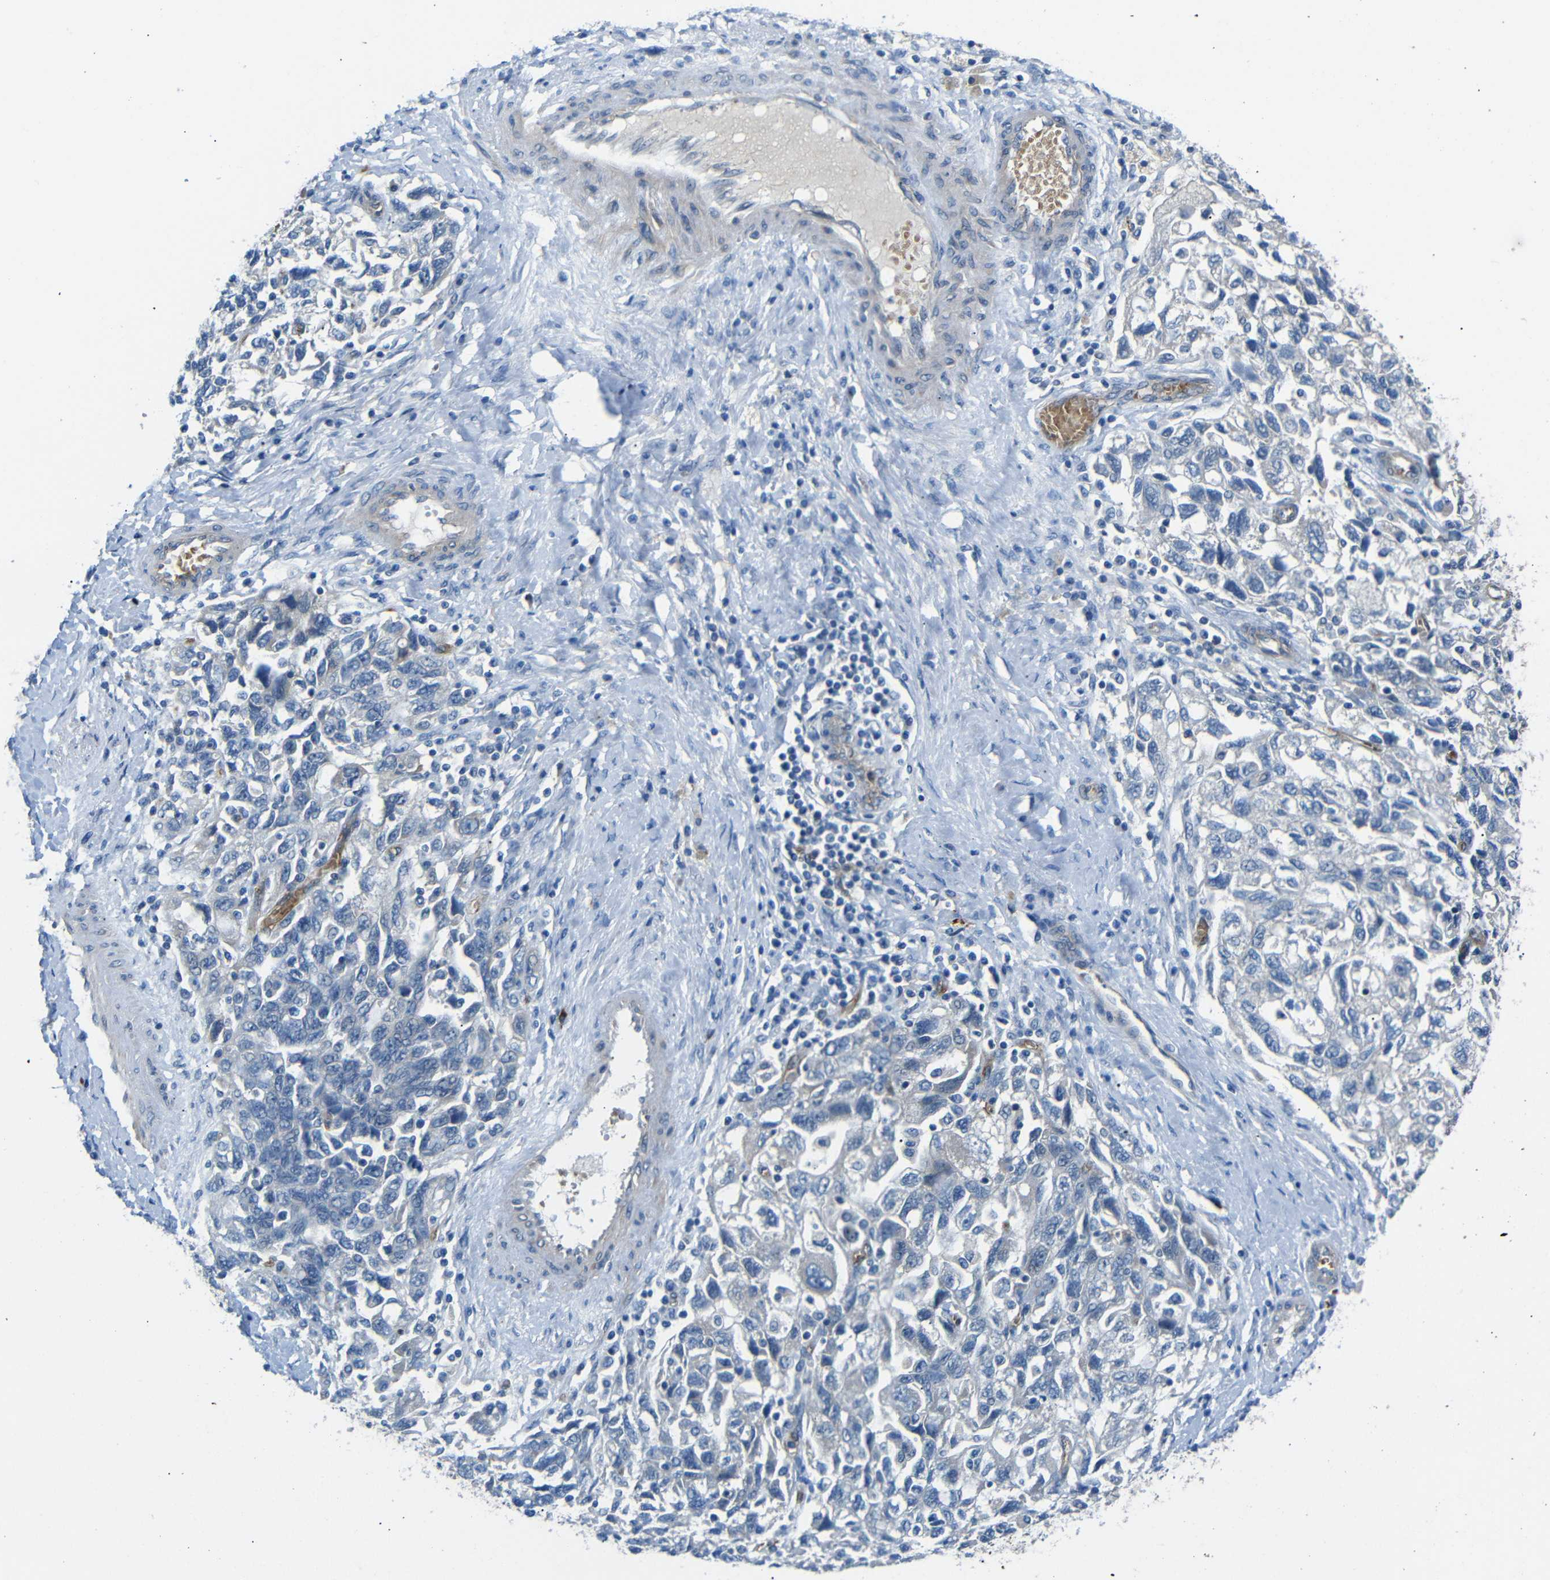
{"staining": {"intensity": "negative", "quantity": "none", "location": "none"}, "tissue": "ovarian cancer", "cell_type": "Tumor cells", "image_type": "cancer", "snomed": [{"axis": "morphology", "description": "Carcinoma, NOS"}, {"axis": "morphology", "description": "Cystadenocarcinoma, serous, NOS"}, {"axis": "topography", "description": "Ovary"}], "caption": "Carcinoma (ovarian) was stained to show a protein in brown. There is no significant staining in tumor cells.", "gene": "MYO1B", "patient": {"sex": "female", "age": 69}}